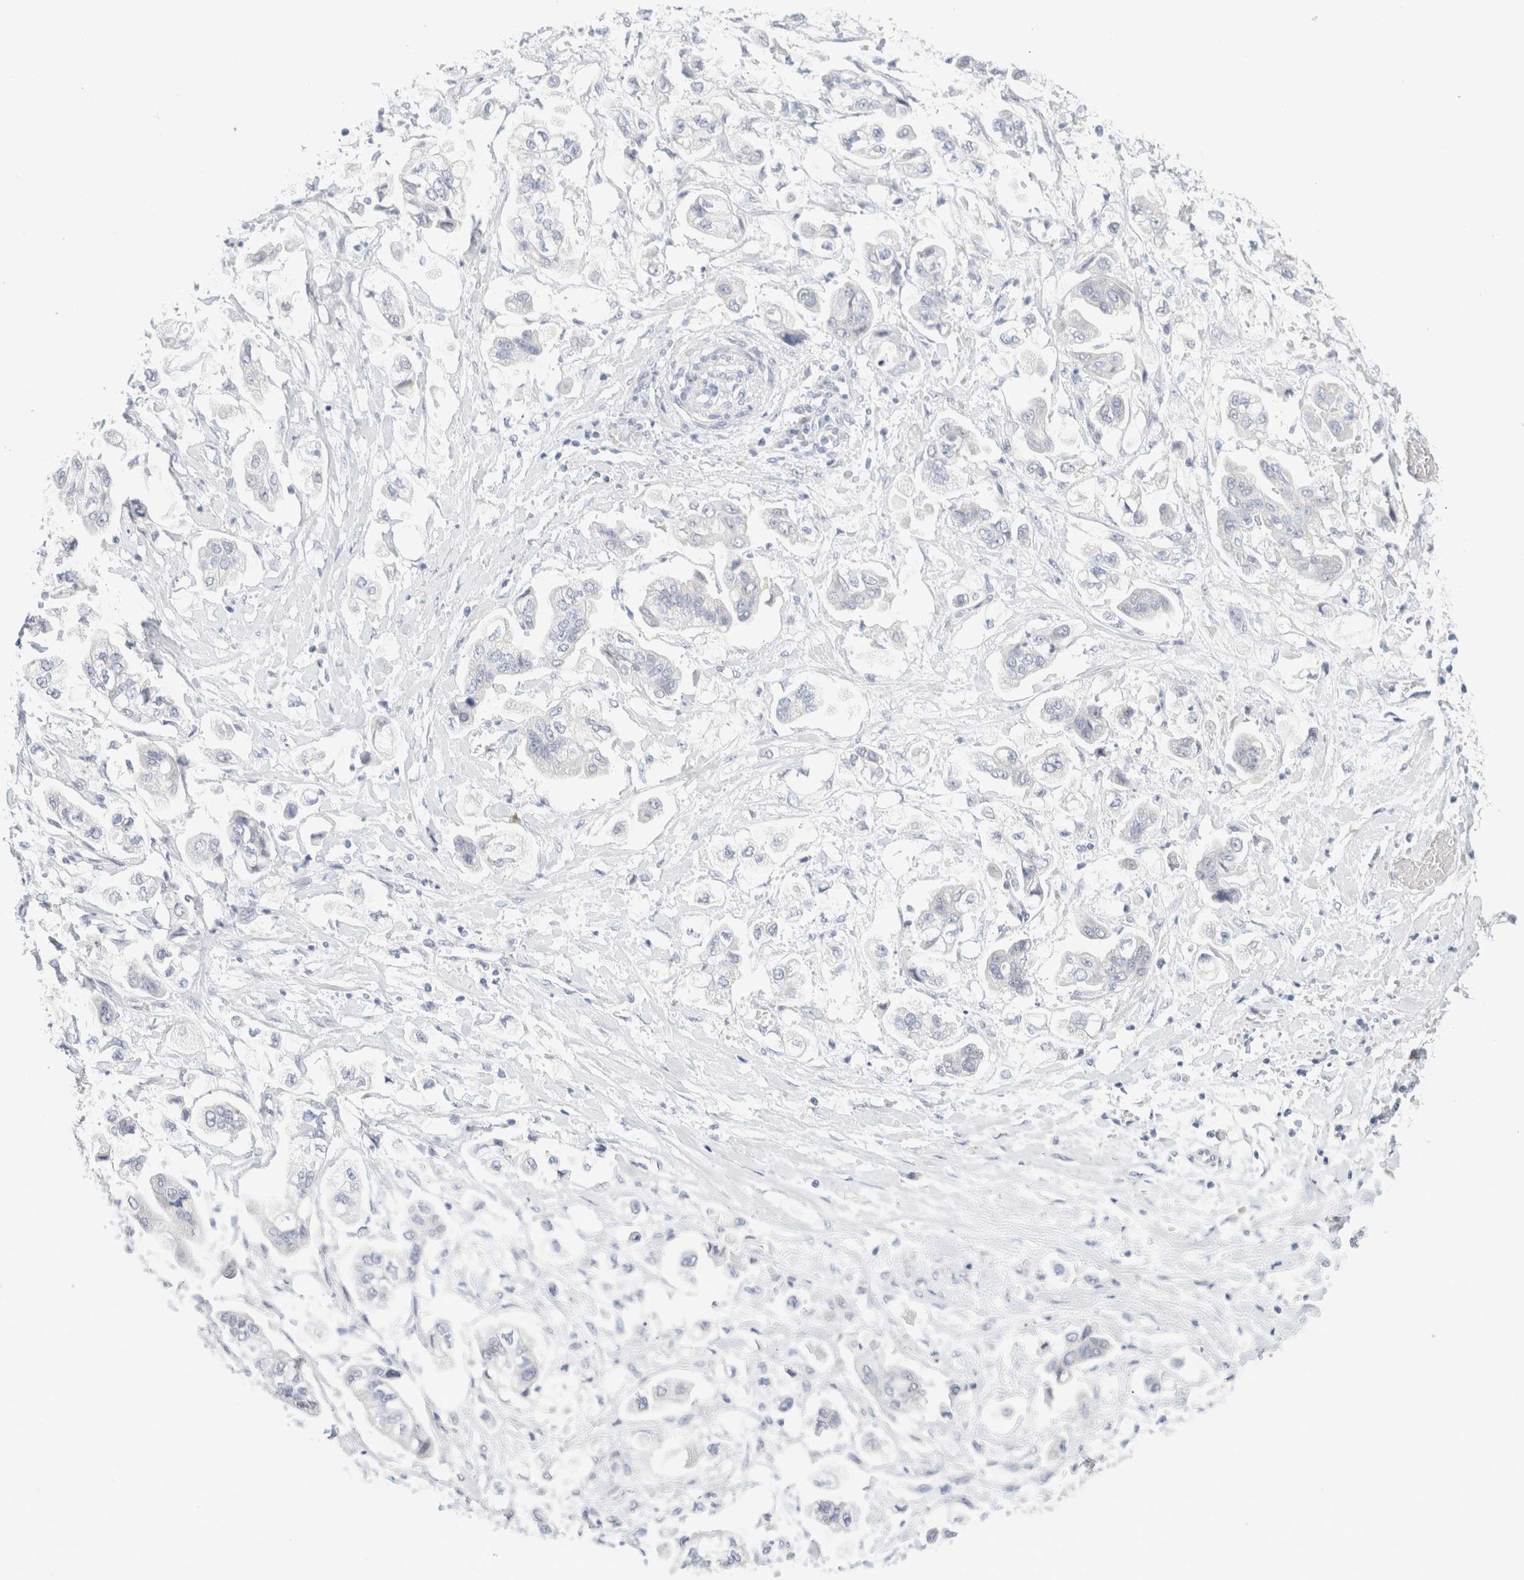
{"staining": {"intensity": "negative", "quantity": "none", "location": "none"}, "tissue": "stomach cancer", "cell_type": "Tumor cells", "image_type": "cancer", "snomed": [{"axis": "morphology", "description": "Adenocarcinoma, NOS"}, {"axis": "topography", "description": "Stomach"}], "caption": "Human stomach cancer (adenocarcinoma) stained for a protein using immunohistochemistry (IHC) exhibits no positivity in tumor cells.", "gene": "NEFM", "patient": {"sex": "male", "age": 62}}